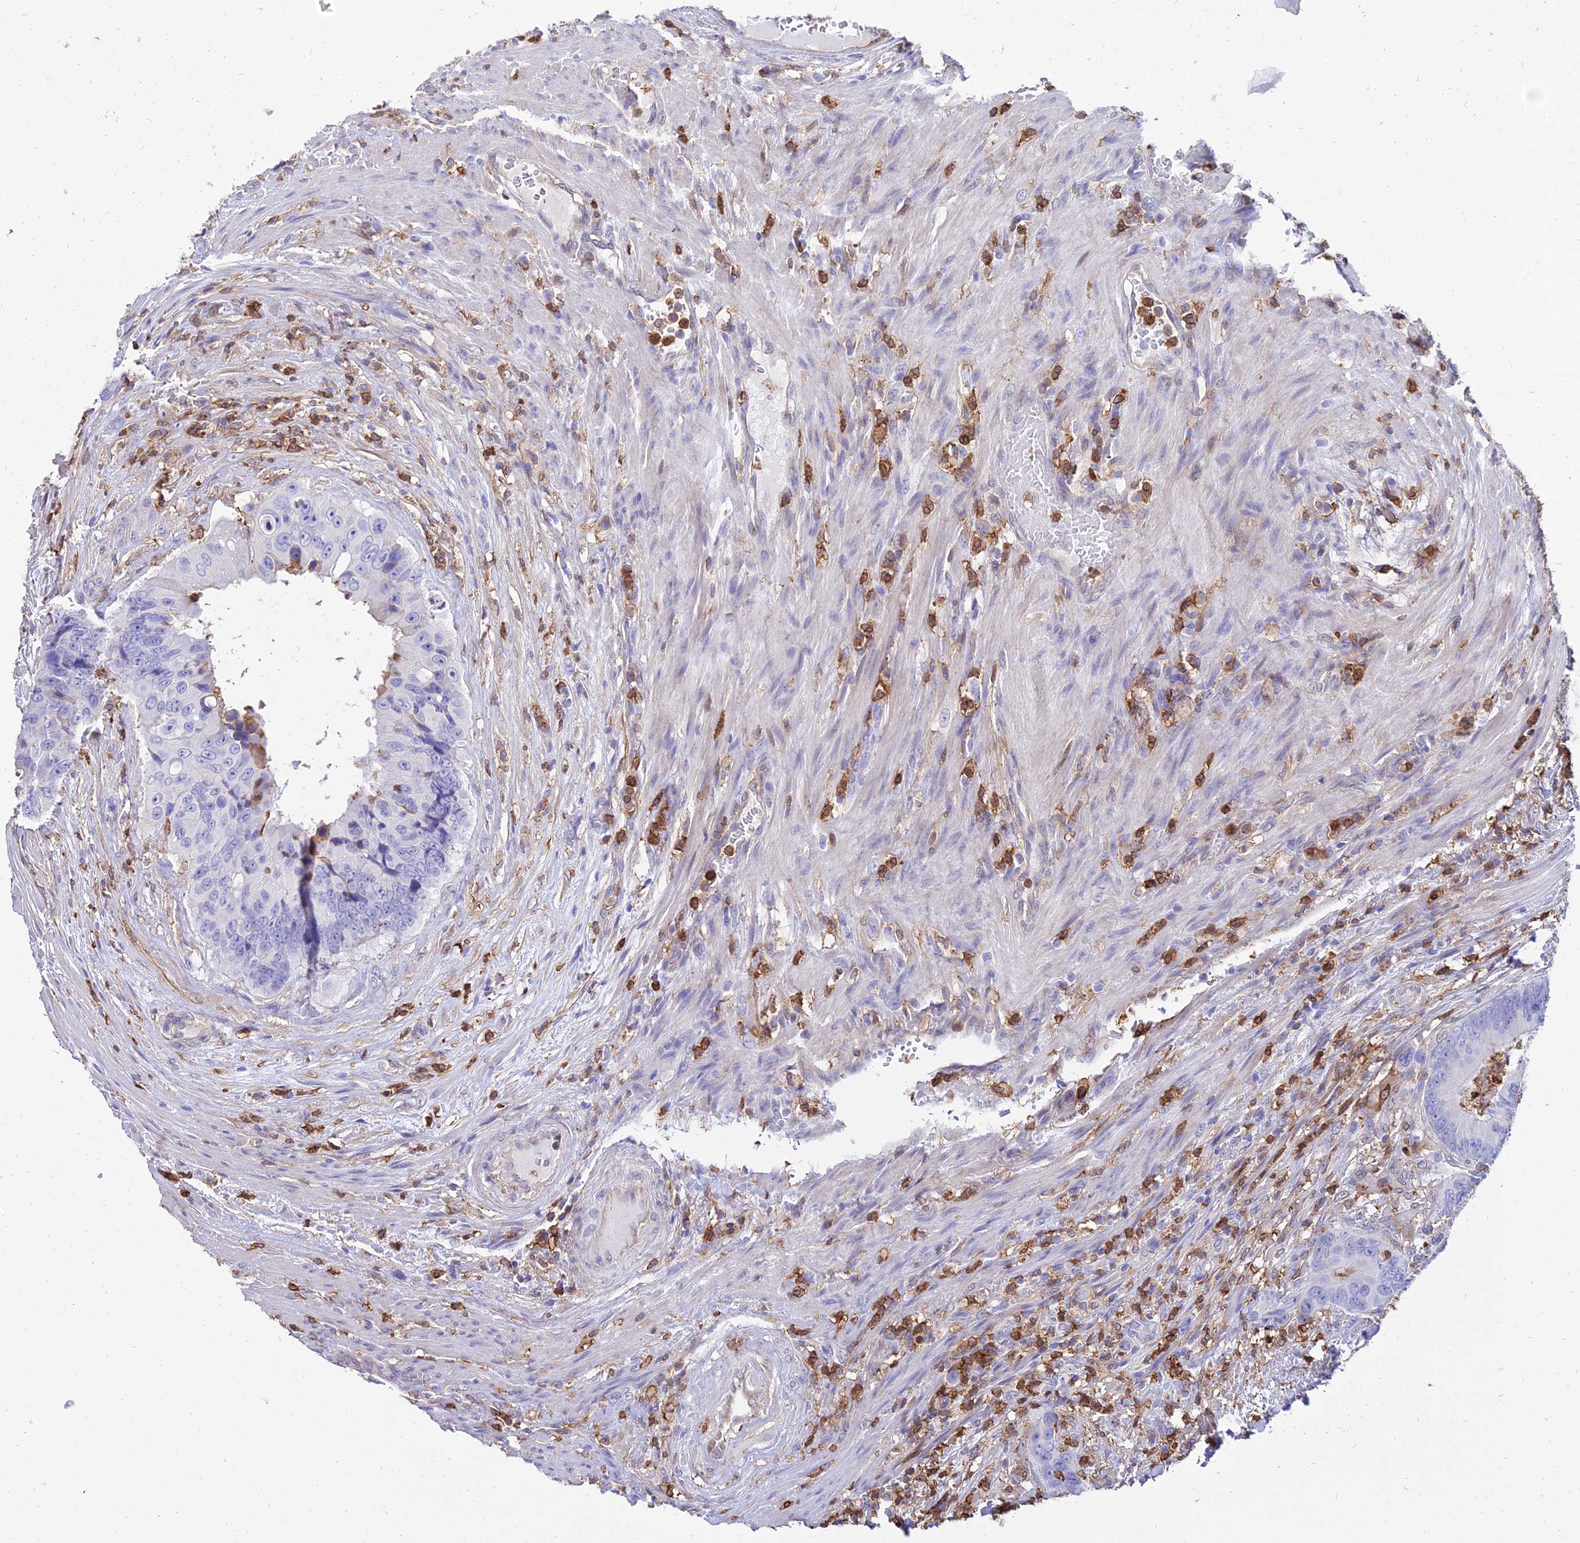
{"staining": {"intensity": "negative", "quantity": "none", "location": "none"}, "tissue": "colorectal cancer", "cell_type": "Tumor cells", "image_type": "cancer", "snomed": [{"axis": "morphology", "description": "Adenocarcinoma, NOS"}, {"axis": "topography", "description": "Colon"}], "caption": "Colorectal cancer was stained to show a protein in brown. There is no significant staining in tumor cells. (Brightfield microscopy of DAB (3,3'-diaminobenzidine) IHC at high magnification).", "gene": "SREK1IP1", "patient": {"sex": "male", "age": 84}}